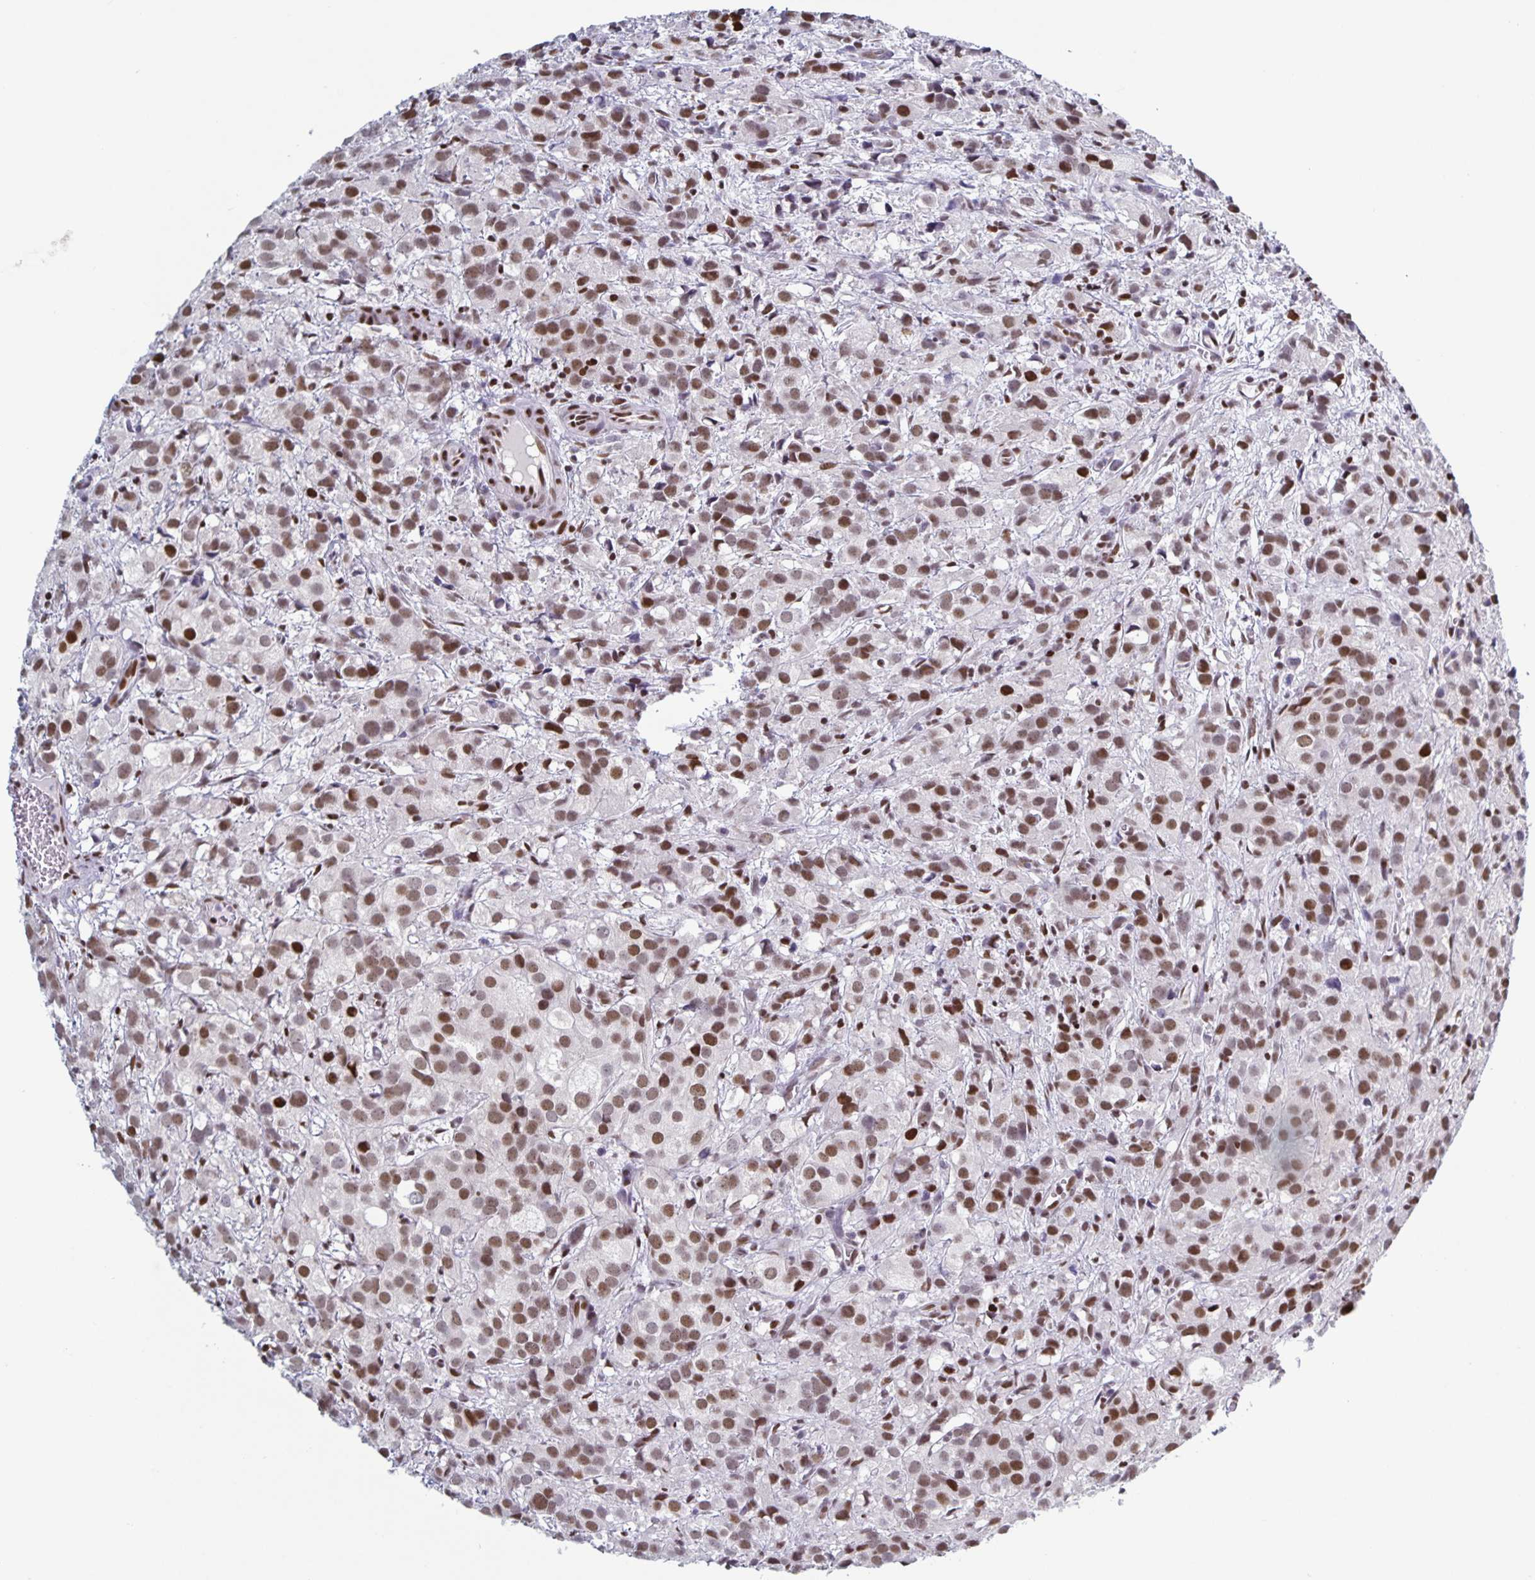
{"staining": {"intensity": "moderate", "quantity": ">75%", "location": "nuclear"}, "tissue": "prostate cancer", "cell_type": "Tumor cells", "image_type": "cancer", "snomed": [{"axis": "morphology", "description": "Adenocarcinoma, High grade"}, {"axis": "topography", "description": "Prostate"}], "caption": "Immunohistochemistry (IHC) of human high-grade adenocarcinoma (prostate) displays medium levels of moderate nuclear positivity in about >75% of tumor cells. The staining is performed using DAB brown chromogen to label protein expression. The nuclei are counter-stained blue using hematoxylin.", "gene": "JUND", "patient": {"sex": "male", "age": 86}}